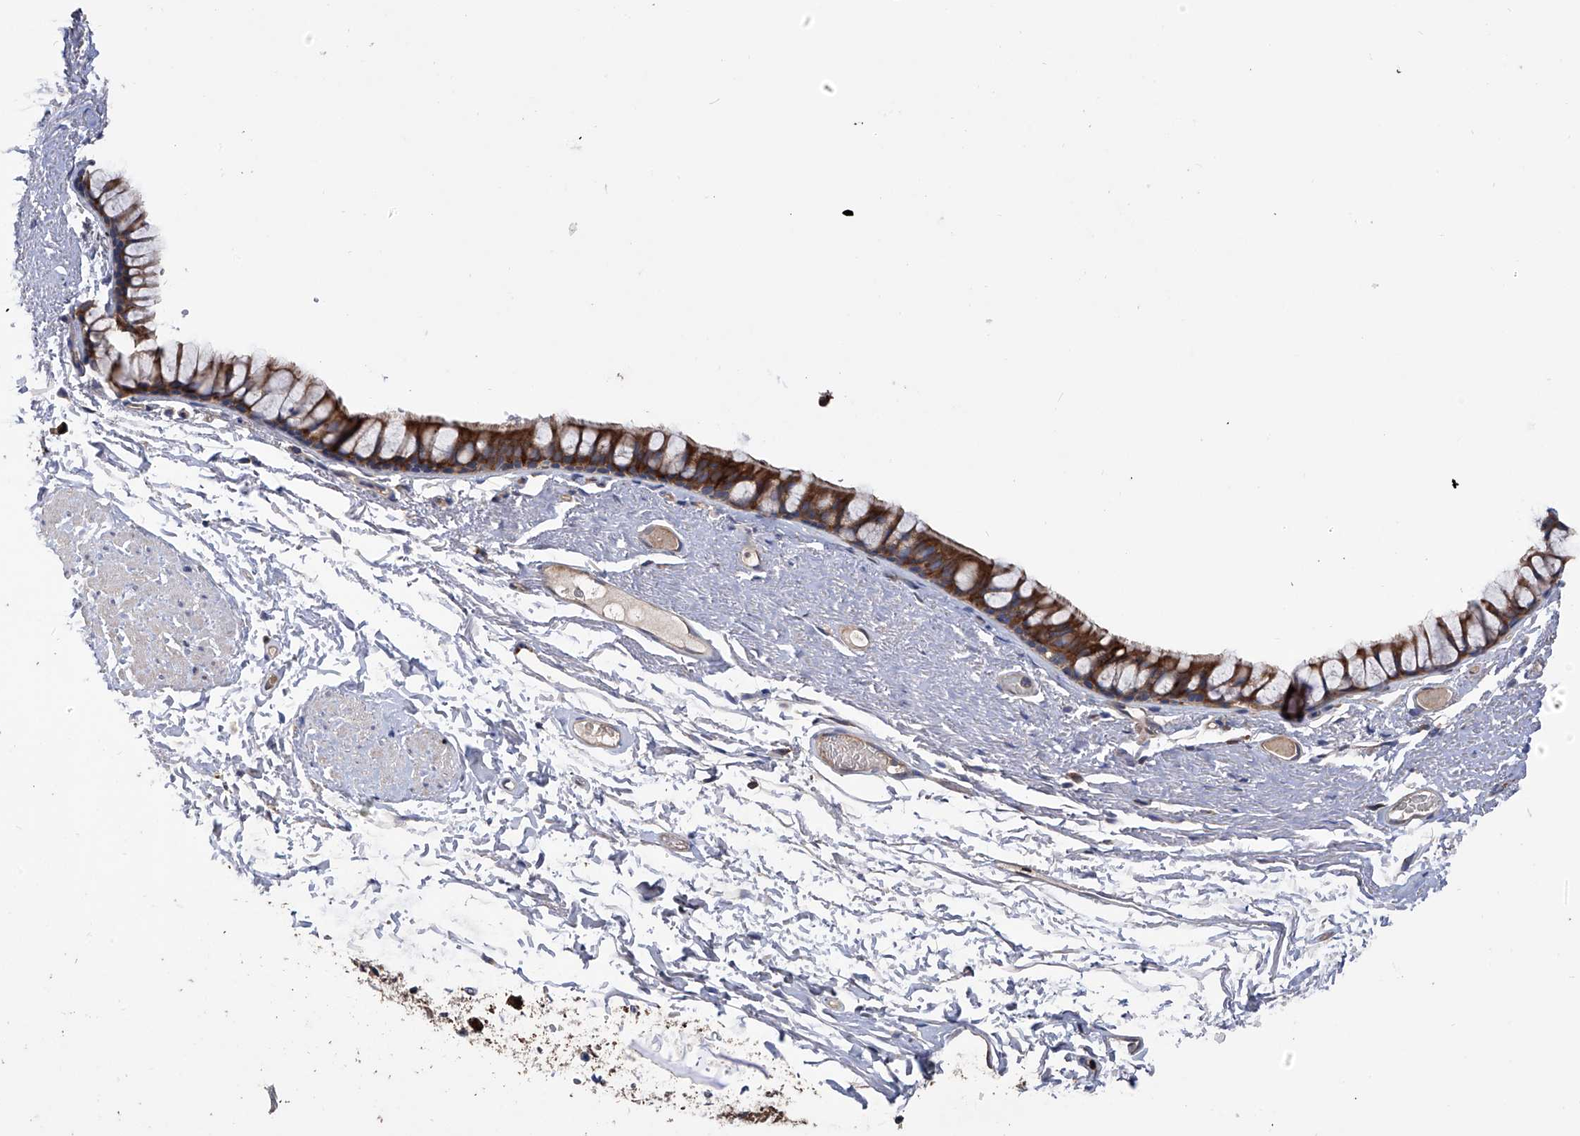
{"staining": {"intensity": "strong", "quantity": ">75%", "location": "cytoplasmic/membranous"}, "tissue": "bronchus", "cell_type": "Respiratory epithelial cells", "image_type": "normal", "snomed": [{"axis": "morphology", "description": "Normal tissue, NOS"}, {"axis": "topography", "description": "Cartilage tissue"}, {"axis": "topography", "description": "Bronchus"}], "caption": "A high amount of strong cytoplasmic/membranous staining is seen in about >75% of respiratory epithelial cells in unremarkable bronchus. (brown staining indicates protein expression, while blue staining denotes nuclei).", "gene": "NUDT17", "patient": {"sex": "female", "age": 73}}